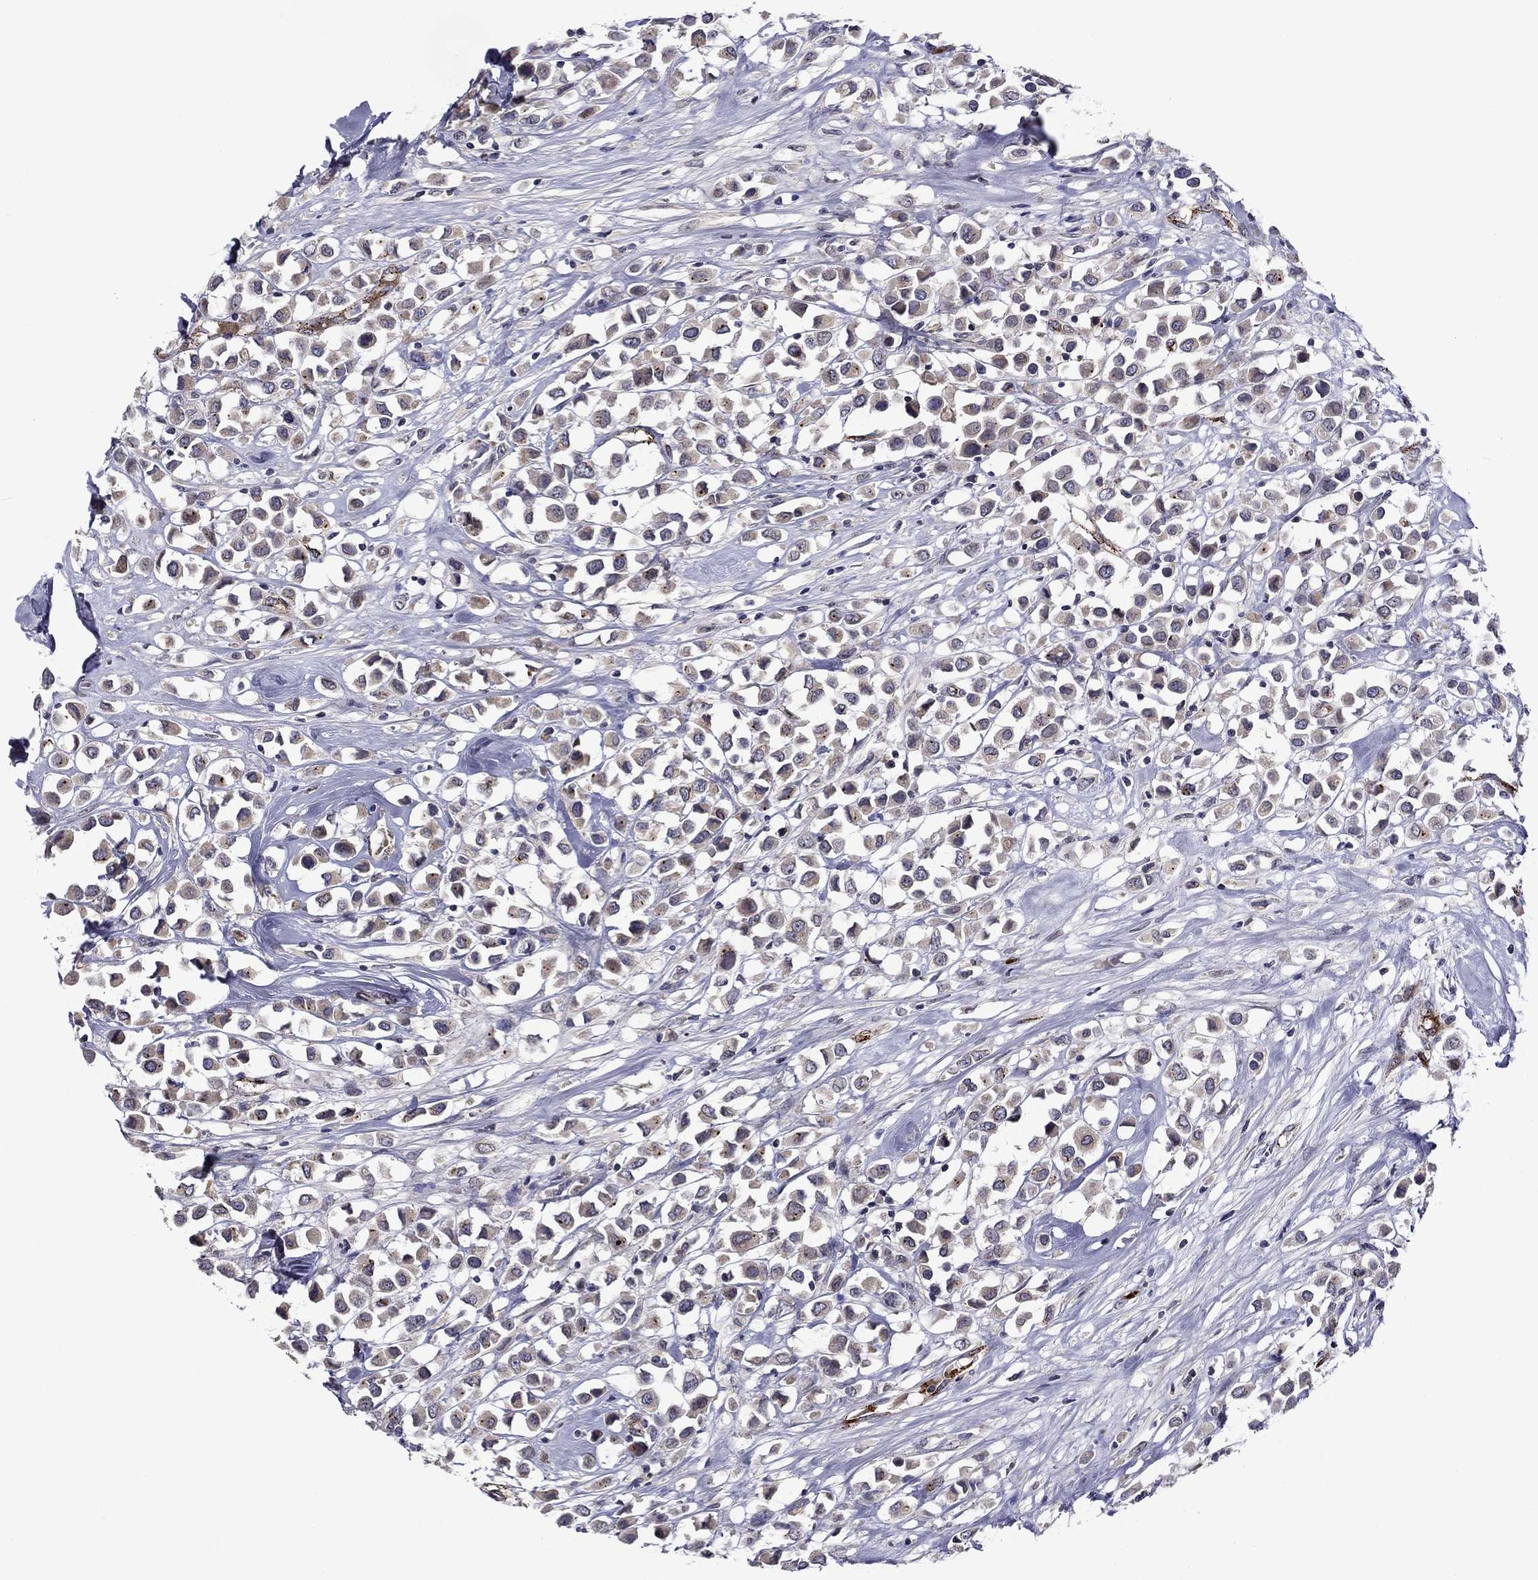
{"staining": {"intensity": "weak", "quantity": "<25%", "location": "cytoplasmic/membranous"}, "tissue": "breast cancer", "cell_type": "Tumor cells", "image_type": "cancer", "snomed": [{"axis": "morphology", "description": "Duct carcinoma"}, {"axis": "topography", "description": "Breast"}], "caption": "Micrograph shows no protein staining in tumor cells of infiltrating ductal carcinoma (breast) tissue.", "gene": "SLITRK1", "patient": {"sex": "female", "age": 61}}